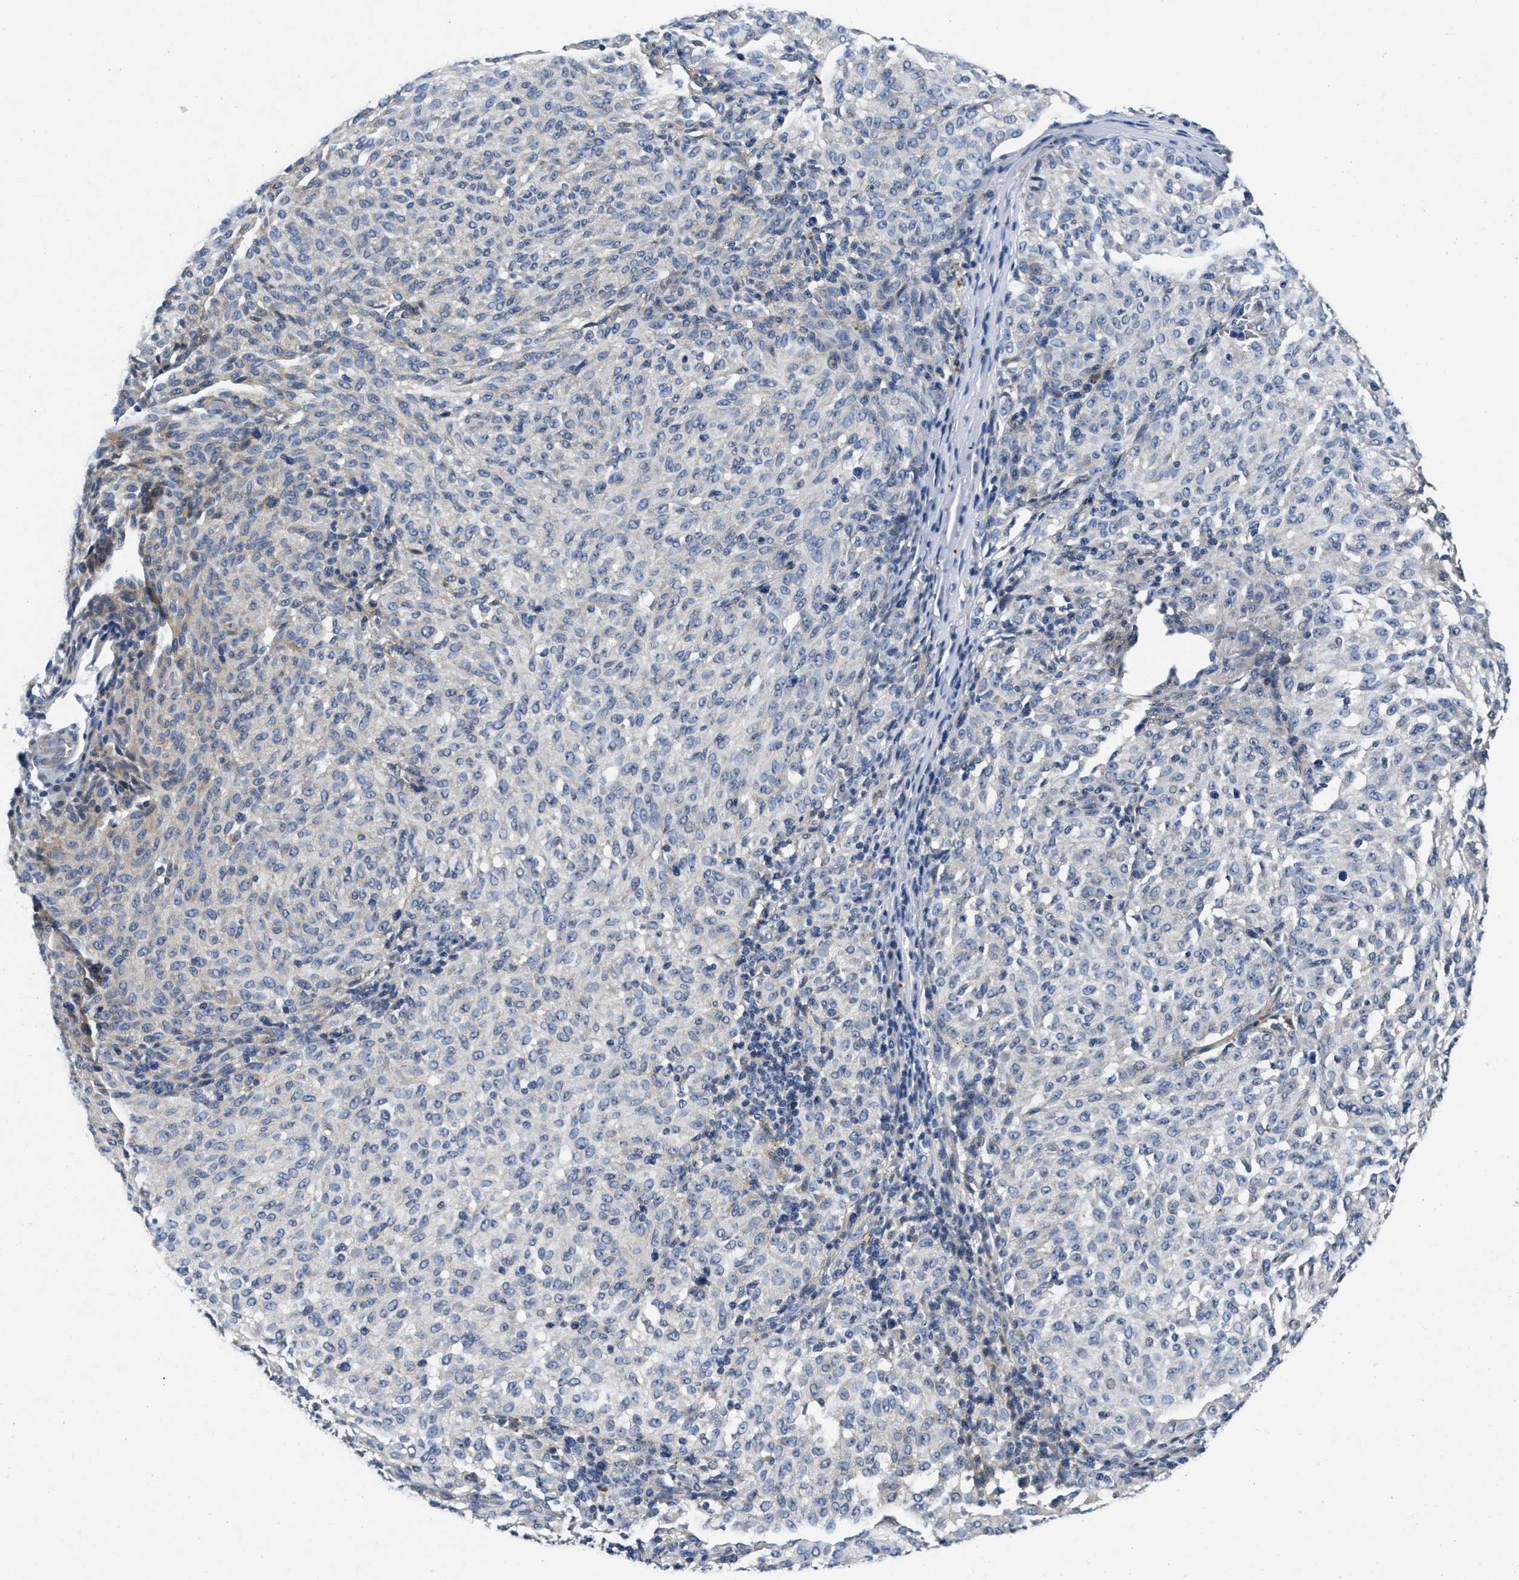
{"staining": {"intensity": "negative", "quantity": "none", "location": "none"}, "tissue": "melanoma", "cell_type": "Tumor cells", "image_type": "cancer", "snomed": [{"axis": "morphology", "description": "Malignant melanoma, NOS"}, {"axis": "topography", "description": "Skin"}], "caption": "High power microscopy histopathology image of an immunohistochemistry image of melanoma, revealing no significant positivity in tumor cells.", "gene": "LAD1", "patient": {"sex": "female", "age": 72}}